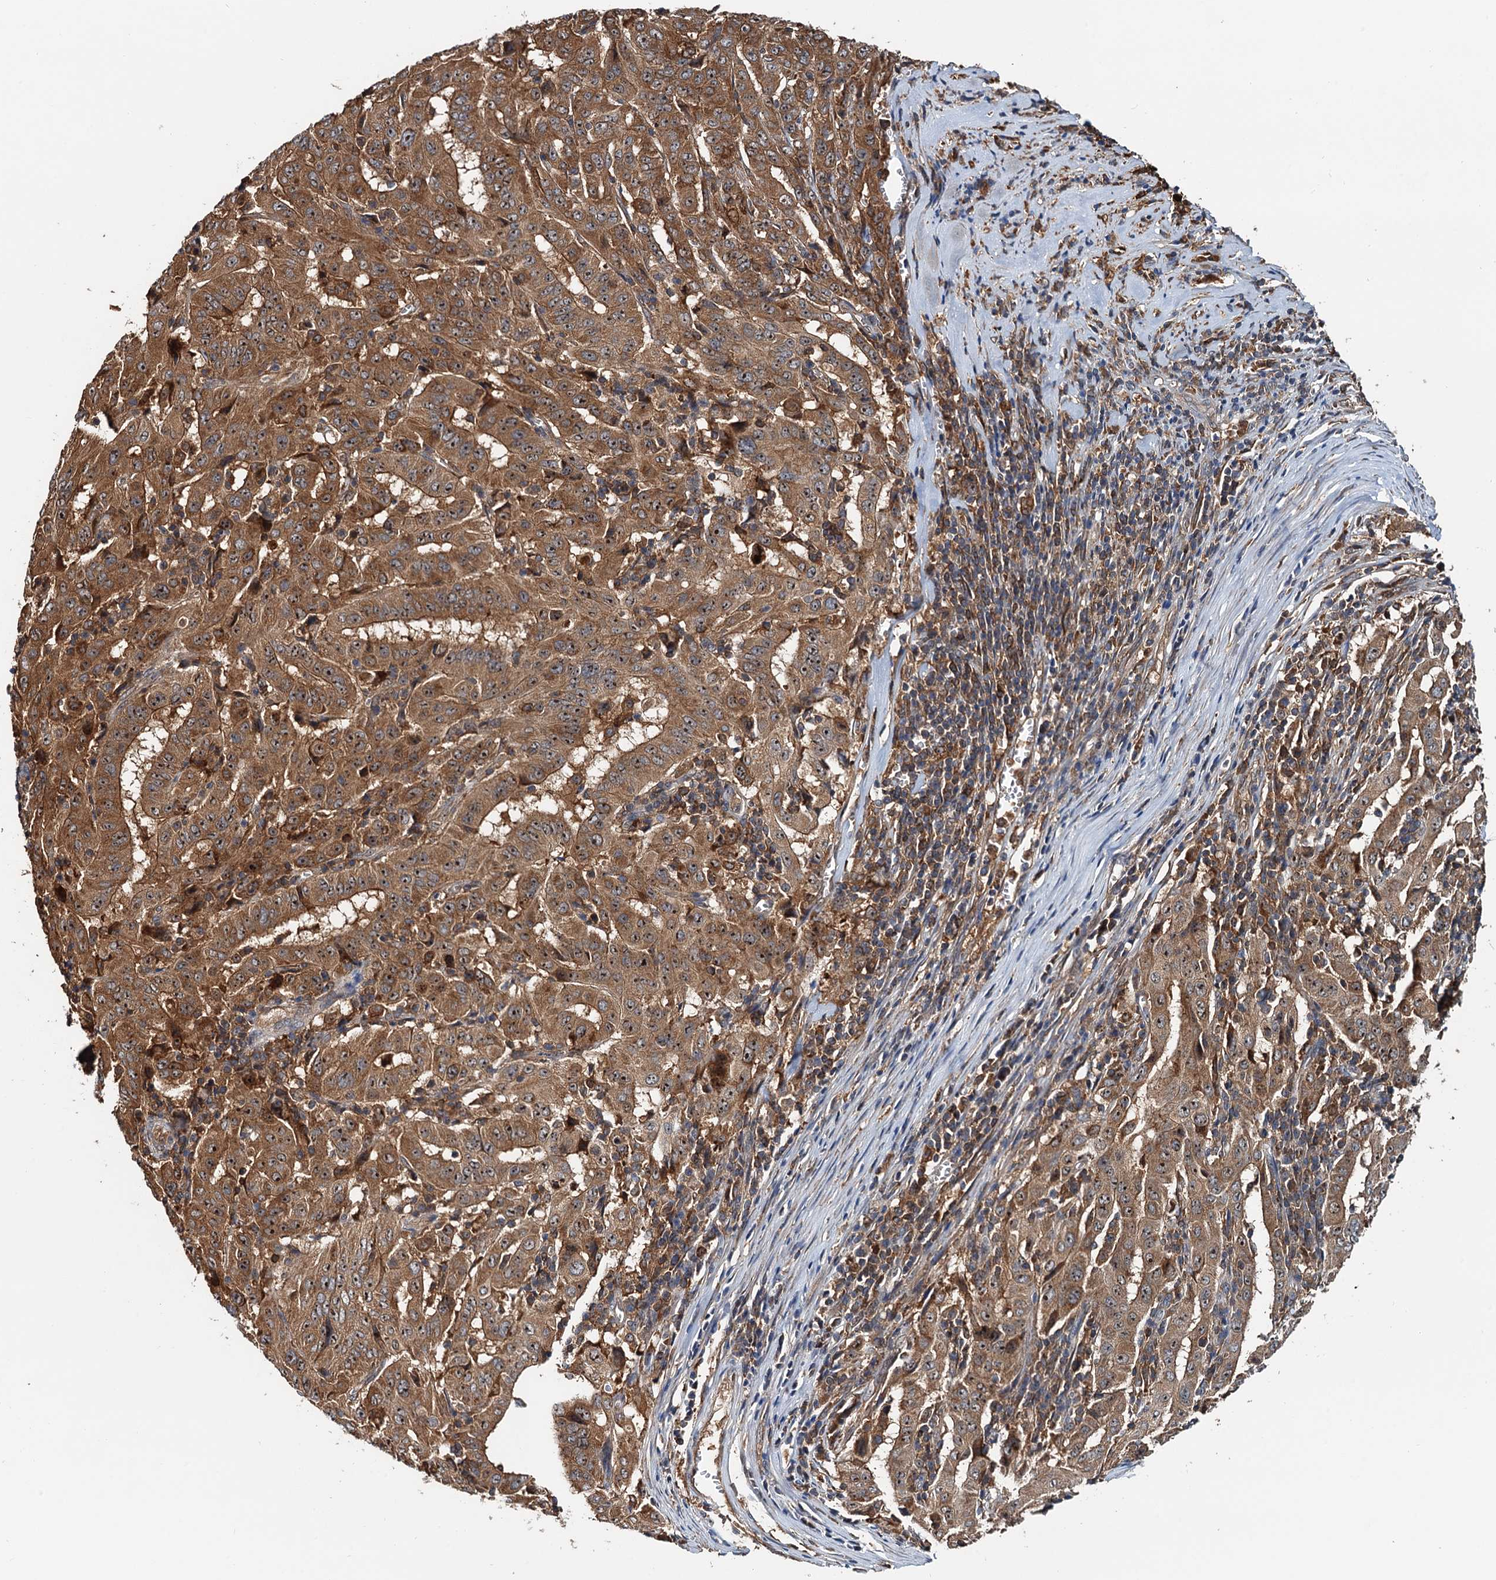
{"staining": {"intensity": "moderate", "quantity": ">75%", "location": "cytoplasmic/membranous"}, "tissue": "pancreatic cancer", "cell_type": "Tumor cells", "image_type": "cancer", "snomed": [{"axis": "morphology", "description": "Adenocarcinoma, NOS"}, {"axis": "topography", "description": "Pancreas"}], "caption": "Adenocarcinoma (pancreatic) stained for a protein (brown) reveals moderate cytoplasmic/membranous positive positivity in approximately >75% of tumor cells.", "gene": "USP6NL", "patient": {"sex": "male", "age": 63}}